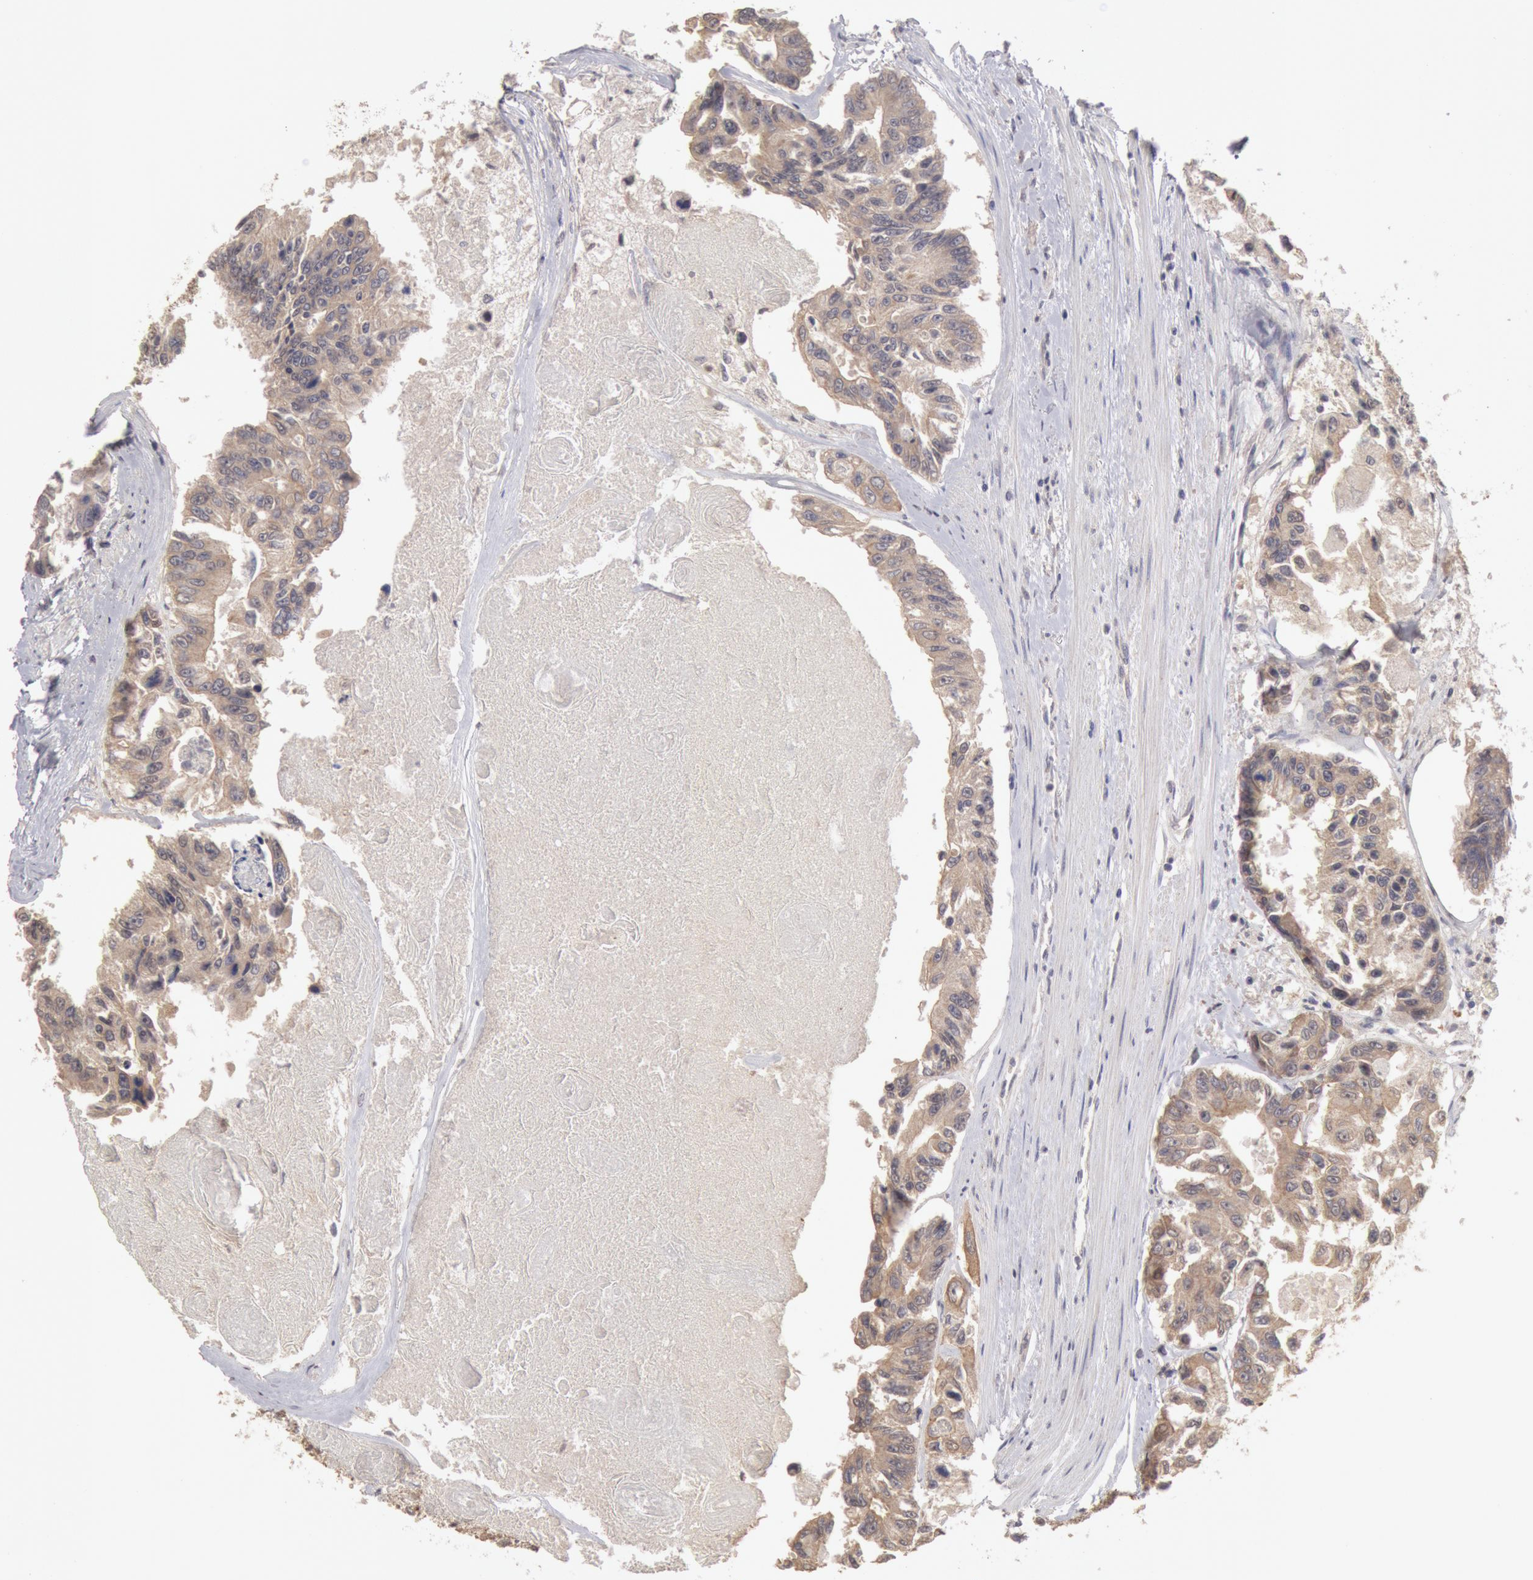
{"staining": {"intensity": "weak", "quantity": ">75%", "location": "cytoplasmic/membranous"}, "tissue": "colorectal cancer", "cell_type": "Tumor cells", "image_type": "cancer", "snomed": [{"axis": "morphology", "description": "Adenocarcinoma, NOS"}, {"axis": "topography", "description": "Colon"}], "caption": "This micrograph reveals IHC staining of human adenocarcinoma (colorectal), with low weak cytoplasmic/membranous staining in approximately >75% of tumor cells.", "gene": "ZFP36L1", "patient": {"sex": "female", "age": 86}}